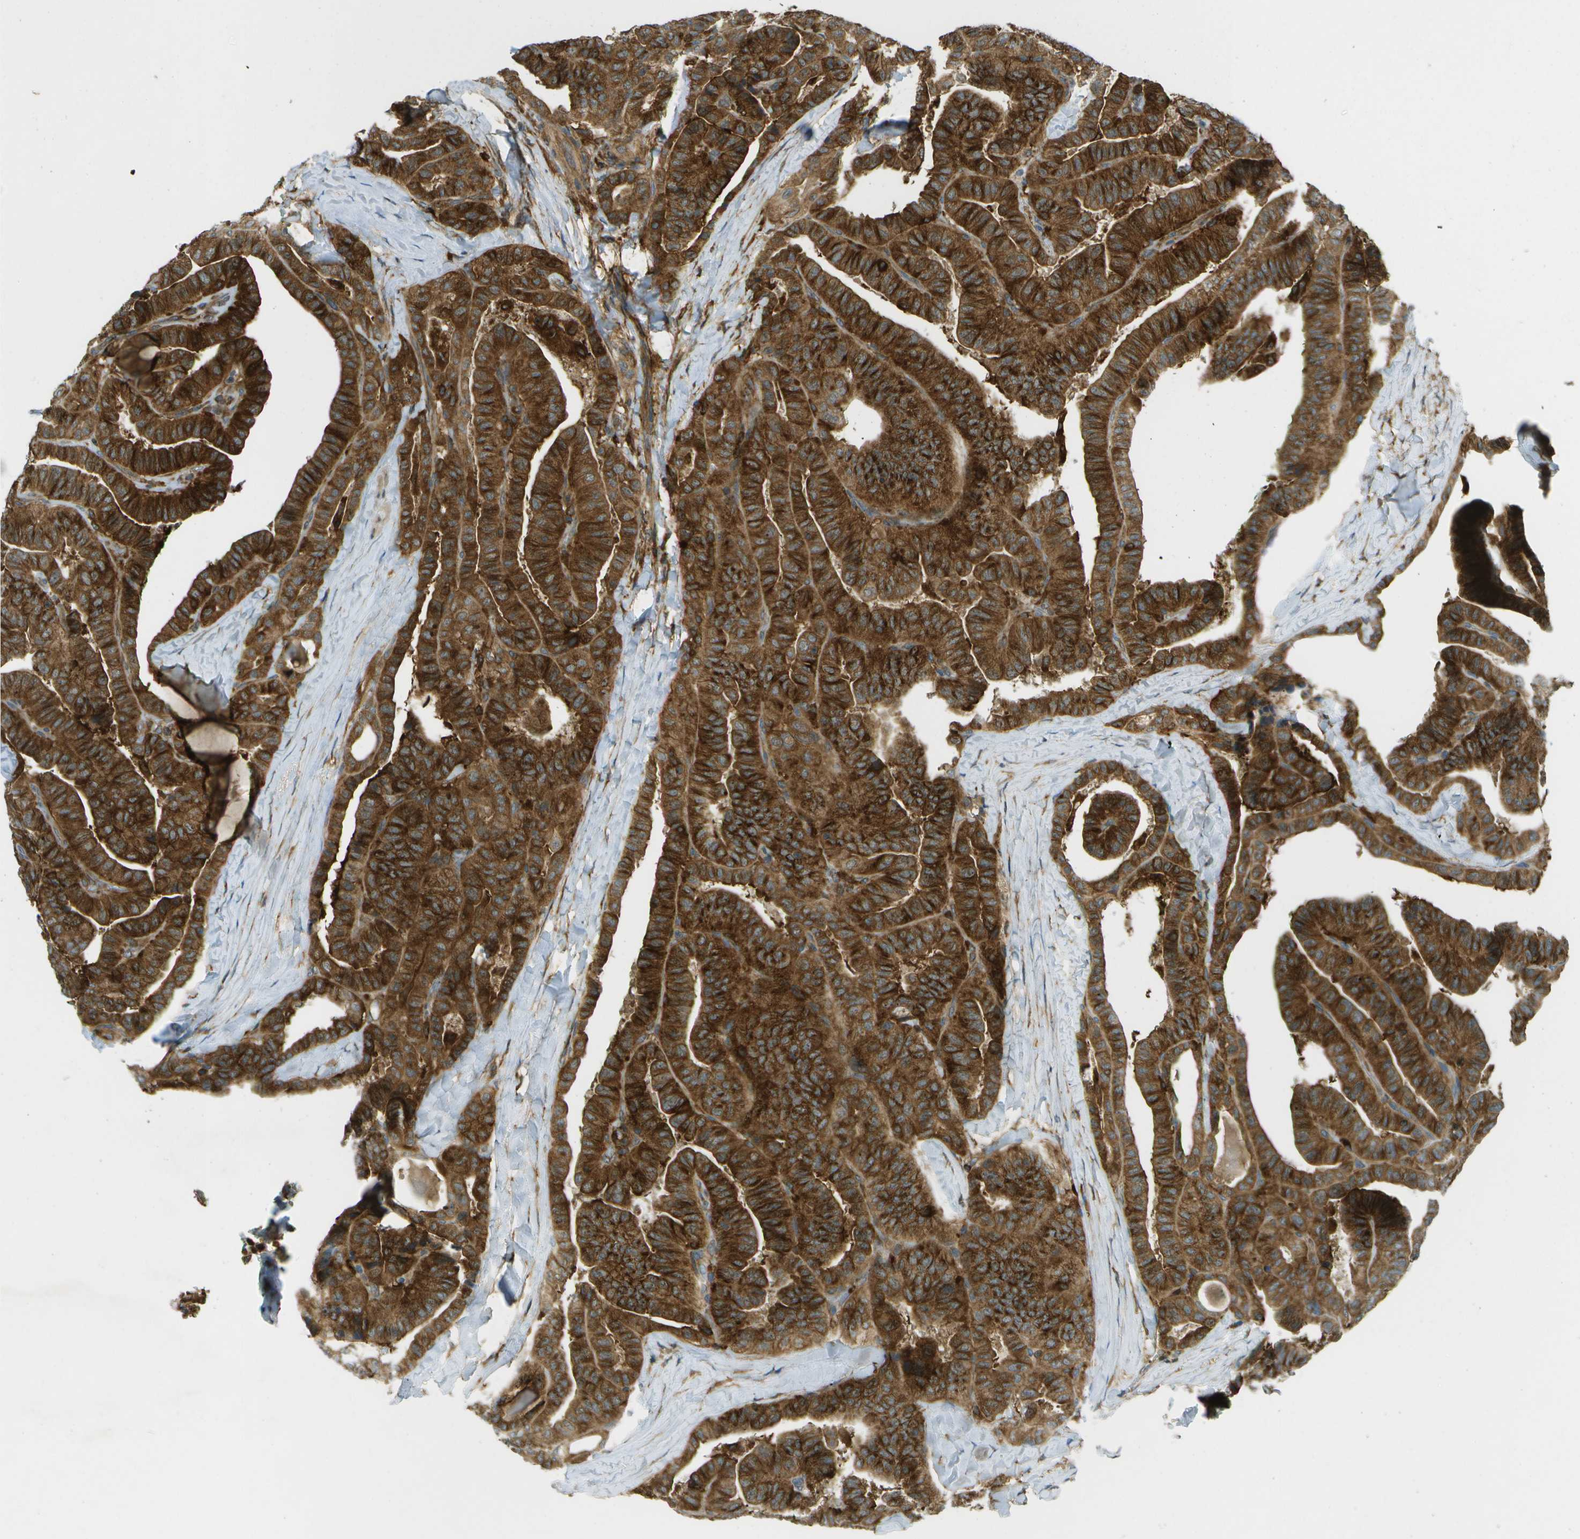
{"staining": {"intensity": "strong", "quantity": ">75%", "location": "cytoplasmic/membranous"}, "tissue": "thyroid cancer", "cell_type": "Tumor cells", "image_type": "cancer", "snomed": [{"axis": "morphology", "description": "Papillary adenocarcinoma, NOS"}, {"axis": "topography", "description": "Thyroid gland"}], "caption": "Immunohistochemical staining of human thyroid cancer (papillary adenocarcinoma) demonstrates strong cytoplasmic/membranous protein expression in approximately >75% of tumor cells.", "gene": "TMTC1", "patient": {"sex": "male", "age": 77}}